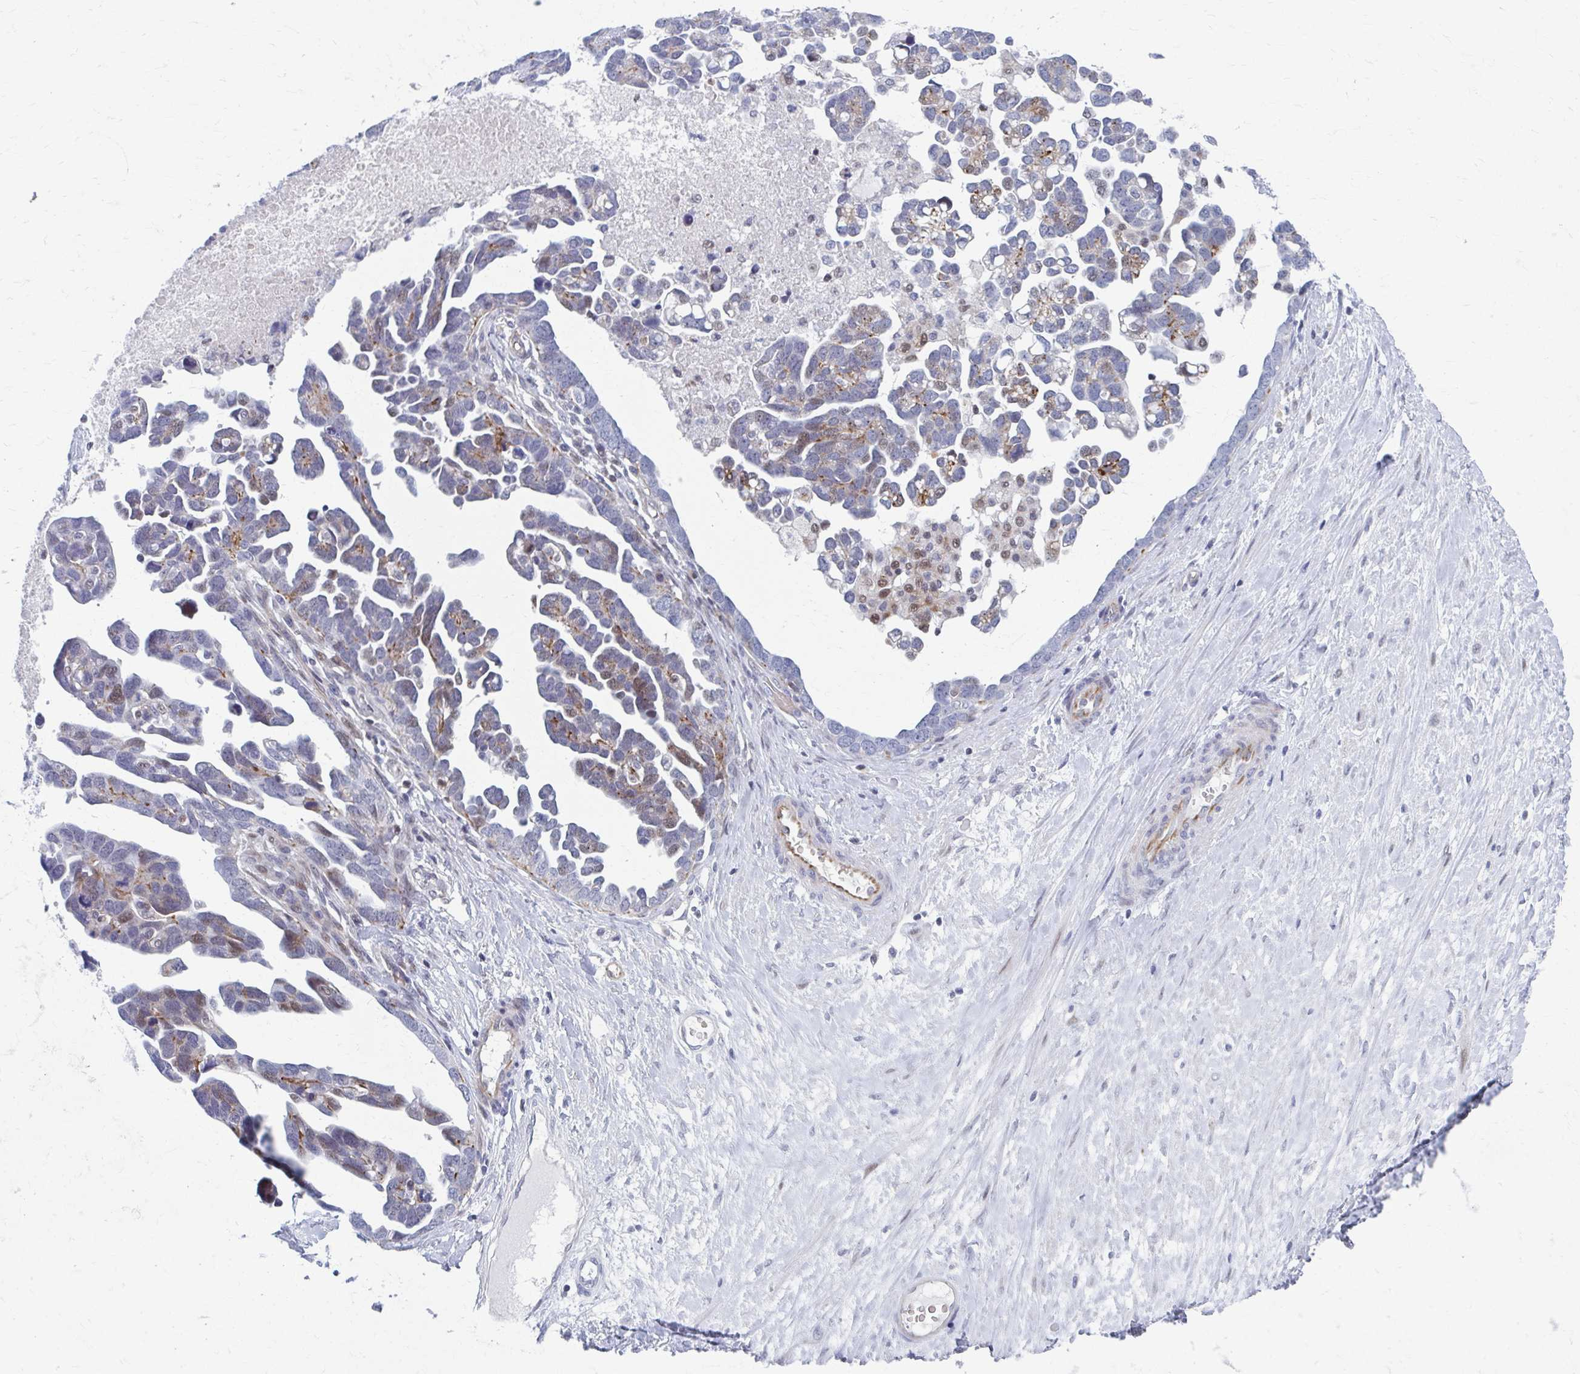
{"staining": {"intensity": "negative", "quantity": "none", "location": "none"}, "tissue": "ovarian cancer", "cell_type": "Tumor cells", "image_type": "cancer", "snomed": [{"axis": "morphology", "description": "Cystadenocarcinoma, serous, NOS"}, {"axis": "topography", "description": "Ovary"}], "caption": "Immunohistochemistry (IHC) image of human ovarian cancer (serous cystadenocarcinoma) stained for a protein (brown), which exhibits no positivity in tumor cells.", "gene": "ABHD16B", "patient": {"sex": "female", "age": 54}}